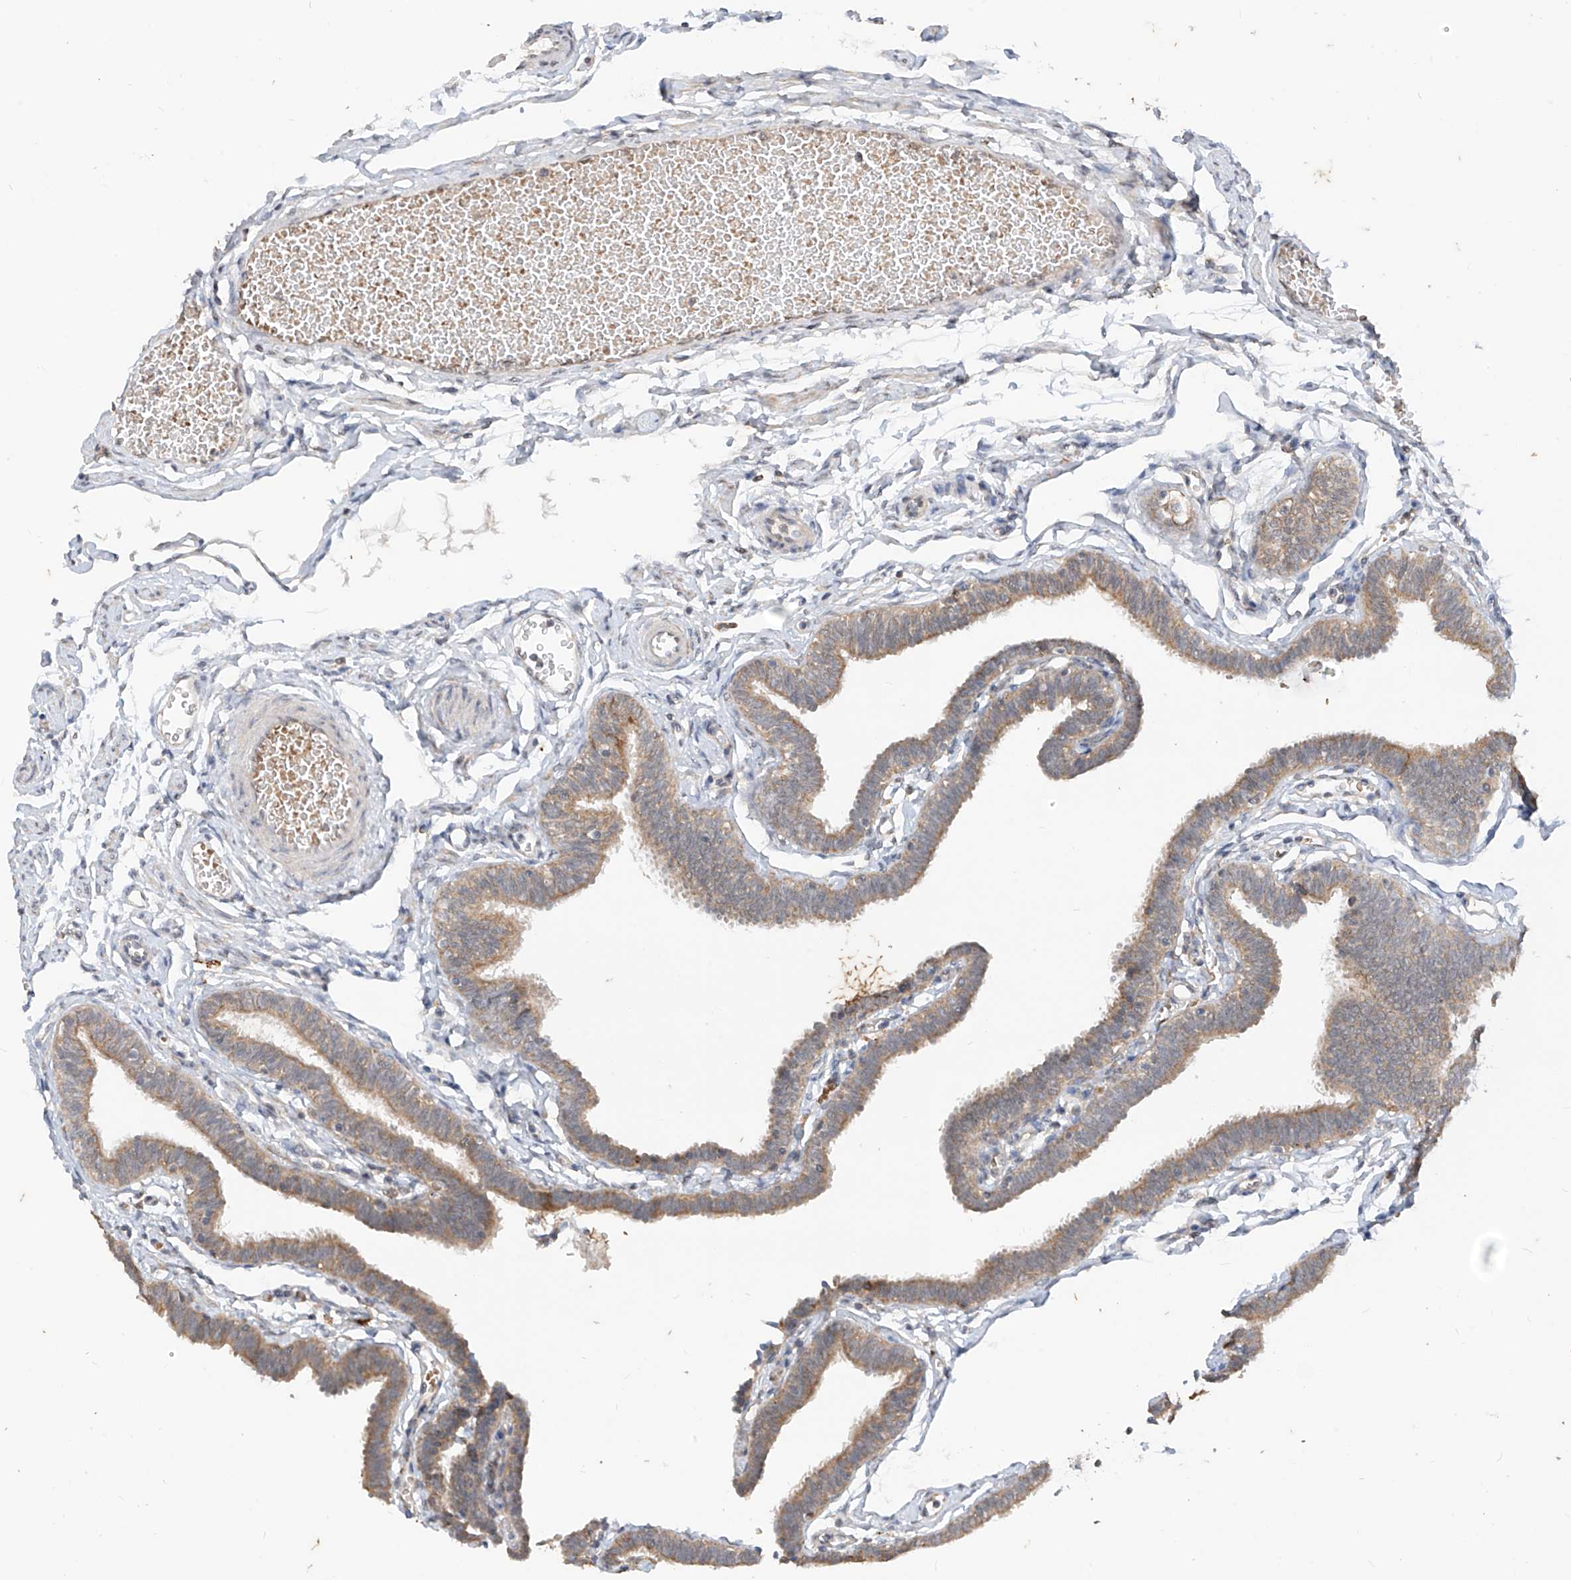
{"staining": {"intensity": "moderate", "quantity": ">75%", "location": "cytoplasmic/membranous"}, "tissue": "fallopian tube", "cell_type": "Glandular cells", "image_type": "normal", "snomed": [{"axis": "morphology", "description": "Normal tissue, NOS"}, {"axis": "topography", "description": "Fallopian tube"}, {"axis": "topography", "description": "Ovary"}], "caption": "IHC (DAB (3,3'-diaminobenzidine)) staining of benign fallopian tube displays moderate cytoplasmic/membranous protein staining in approximately >75% of glandular cells.", "gene": "MTUS2", "patient": {"sex": "female", "age": 23}}